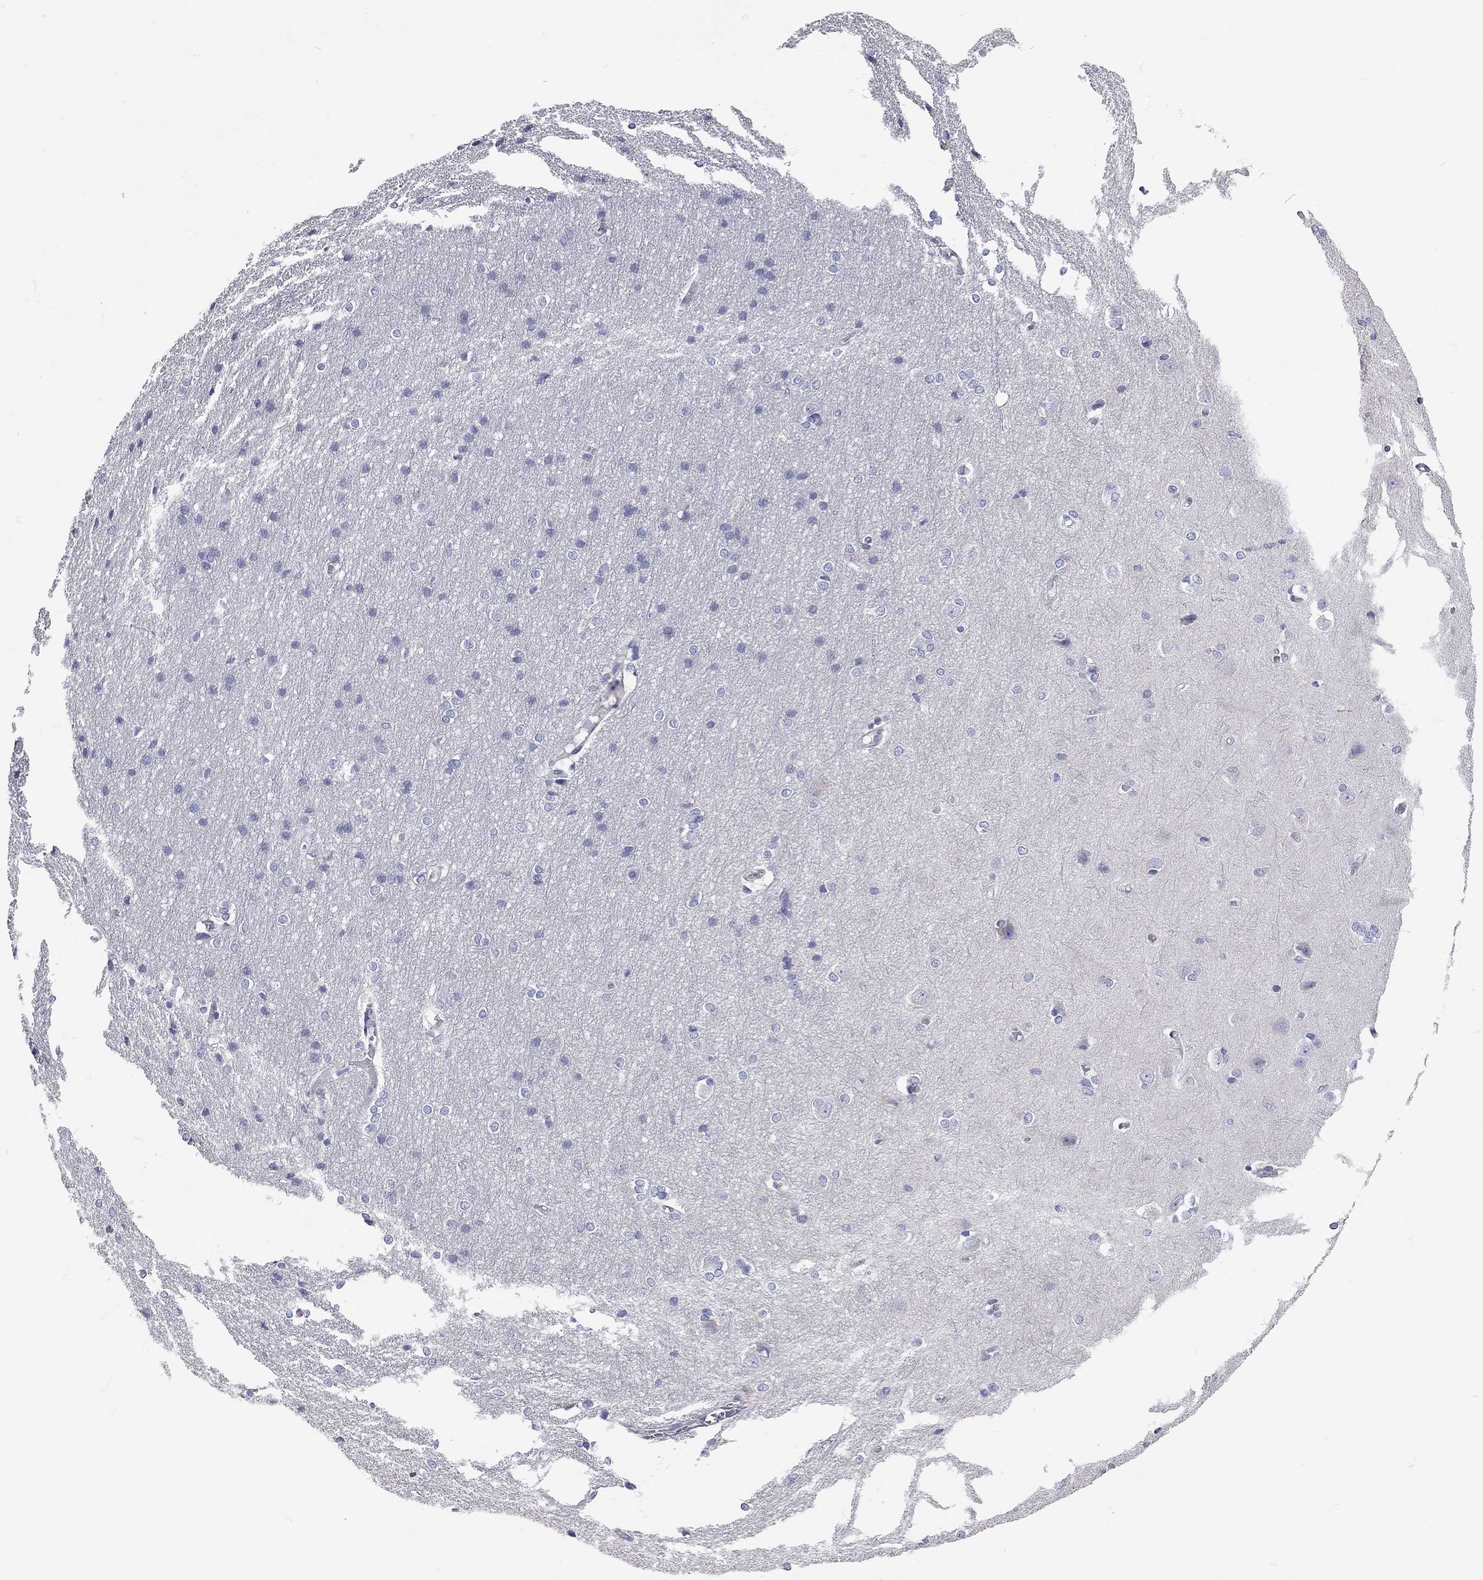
{"staining": {"intensity": "negative", "quantity": "none", "location": "none"}, "tissue": "cerebral cortex", "cell_type": "Endothelial cells", "image_type": "normal", "snomed": [{"axis": "morphology", "description": "Normal tissue, NOS"}, {"axis": "topography", "description": "Cerebral cortex"}], "caption": "Immunohistochemistry (IHC) of benign human cerebral cortex demonstrates no positivity in endothelial cells. Nuclei are stained in blue.", "gene": "C10orf90", "patient": {"sex": "male", "age": 37}}